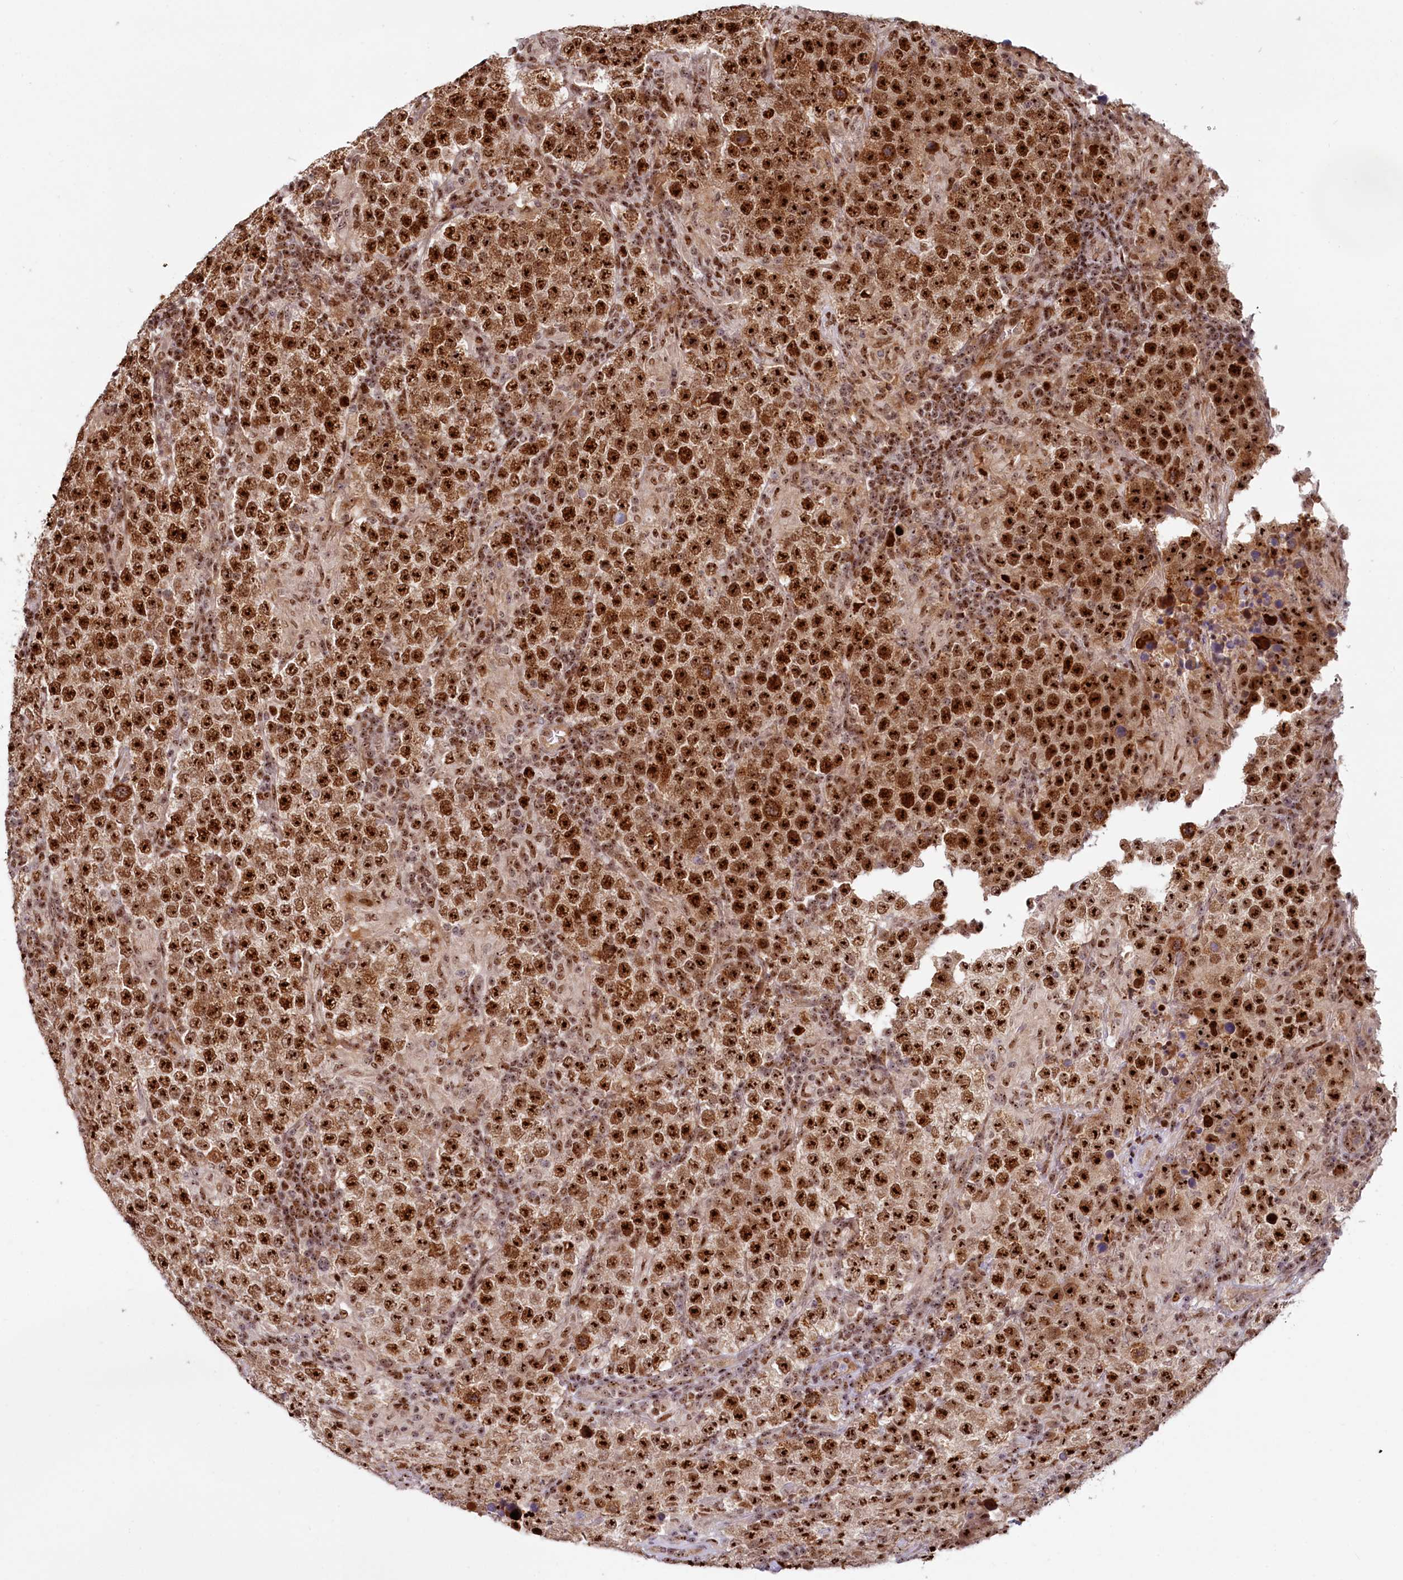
{"staining": {"intensity": "strong", "quantity": ">75%", "location": "nuclear"}, "tissue": "testis cancer", "cell_type": "Tumor cells", "image_type": "cancer", "snomed": [{"axis": "morphology", "description": "Normal tissue, NOS"}, {"axis": "morphology", "description": "Urothelial carcinoma, High grade"}, {"axis": "morphology", "description": "Seminoma, NOS"}, {"axis": "morphology", "description": "Carcinoma, Embryonal, NOS"}, {"axis": "topography", "description": "Urinary bladder"}, {"axis": "topography", "description": "Testis"}], "caption": "A brown stain highlights strong nuclear positivity of a protein in testis cancer (seminoma) tumor cells.", "gene": "TCOF1", "patient": {"sex": "male", "age": 41}}